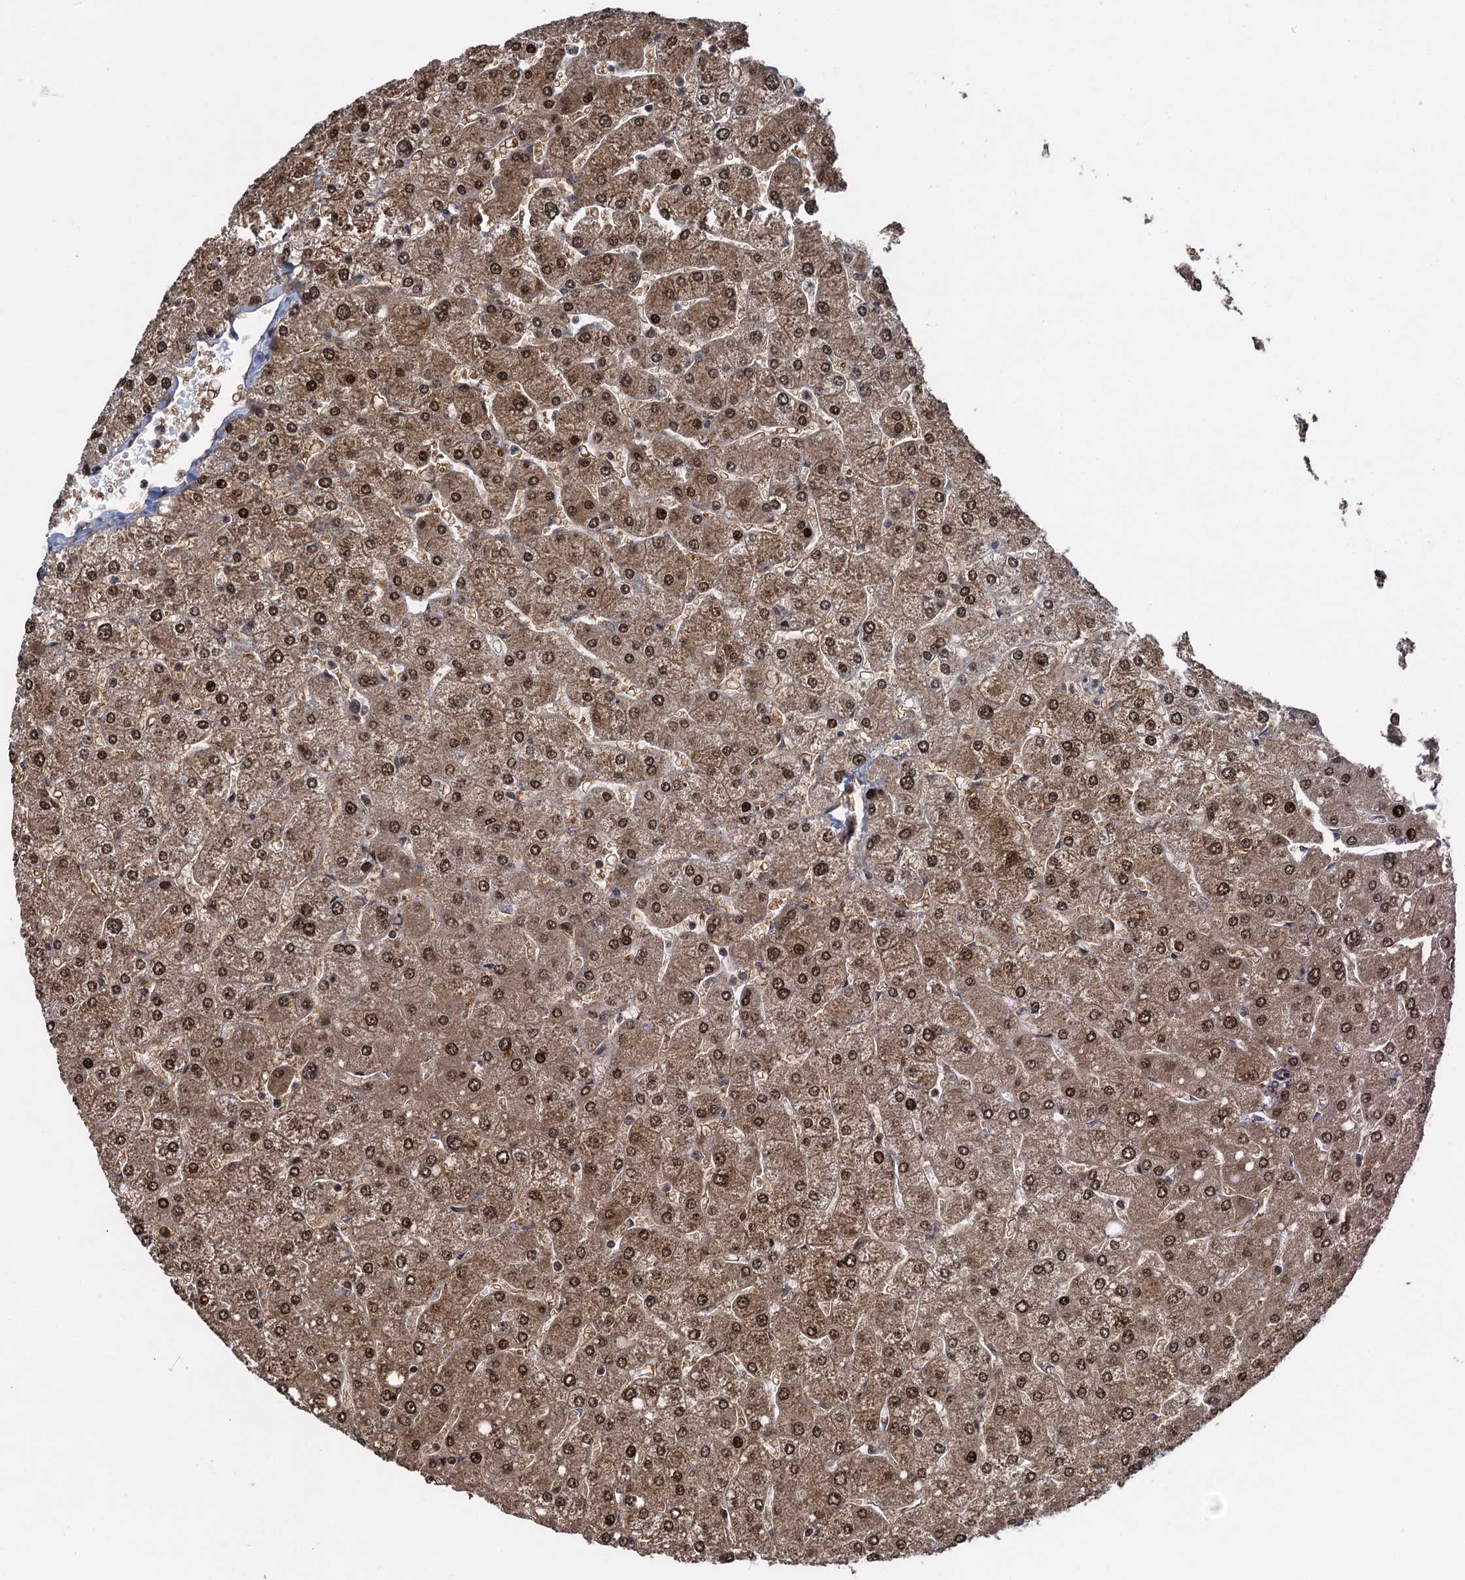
{"staining": {"intensity": "weak", "quantity": ">75%", "location": "nuclear"}, "tissue": "liver", "cell_type": "Cholangiocytes", "image_type": "normal", "snomed": [{"axis": "morphology", "description": "Normal tissue, NOS"}, {"axis": "topography", "description": "Liver"}], "caption": "Weak nuclear positivity for a protein is seen in approximately >75% of cholangiocytes of unremarkable liver using immunohistochemistry.", "gene": "ZNF169", "patient": {"sex": "male", "age": 55}}